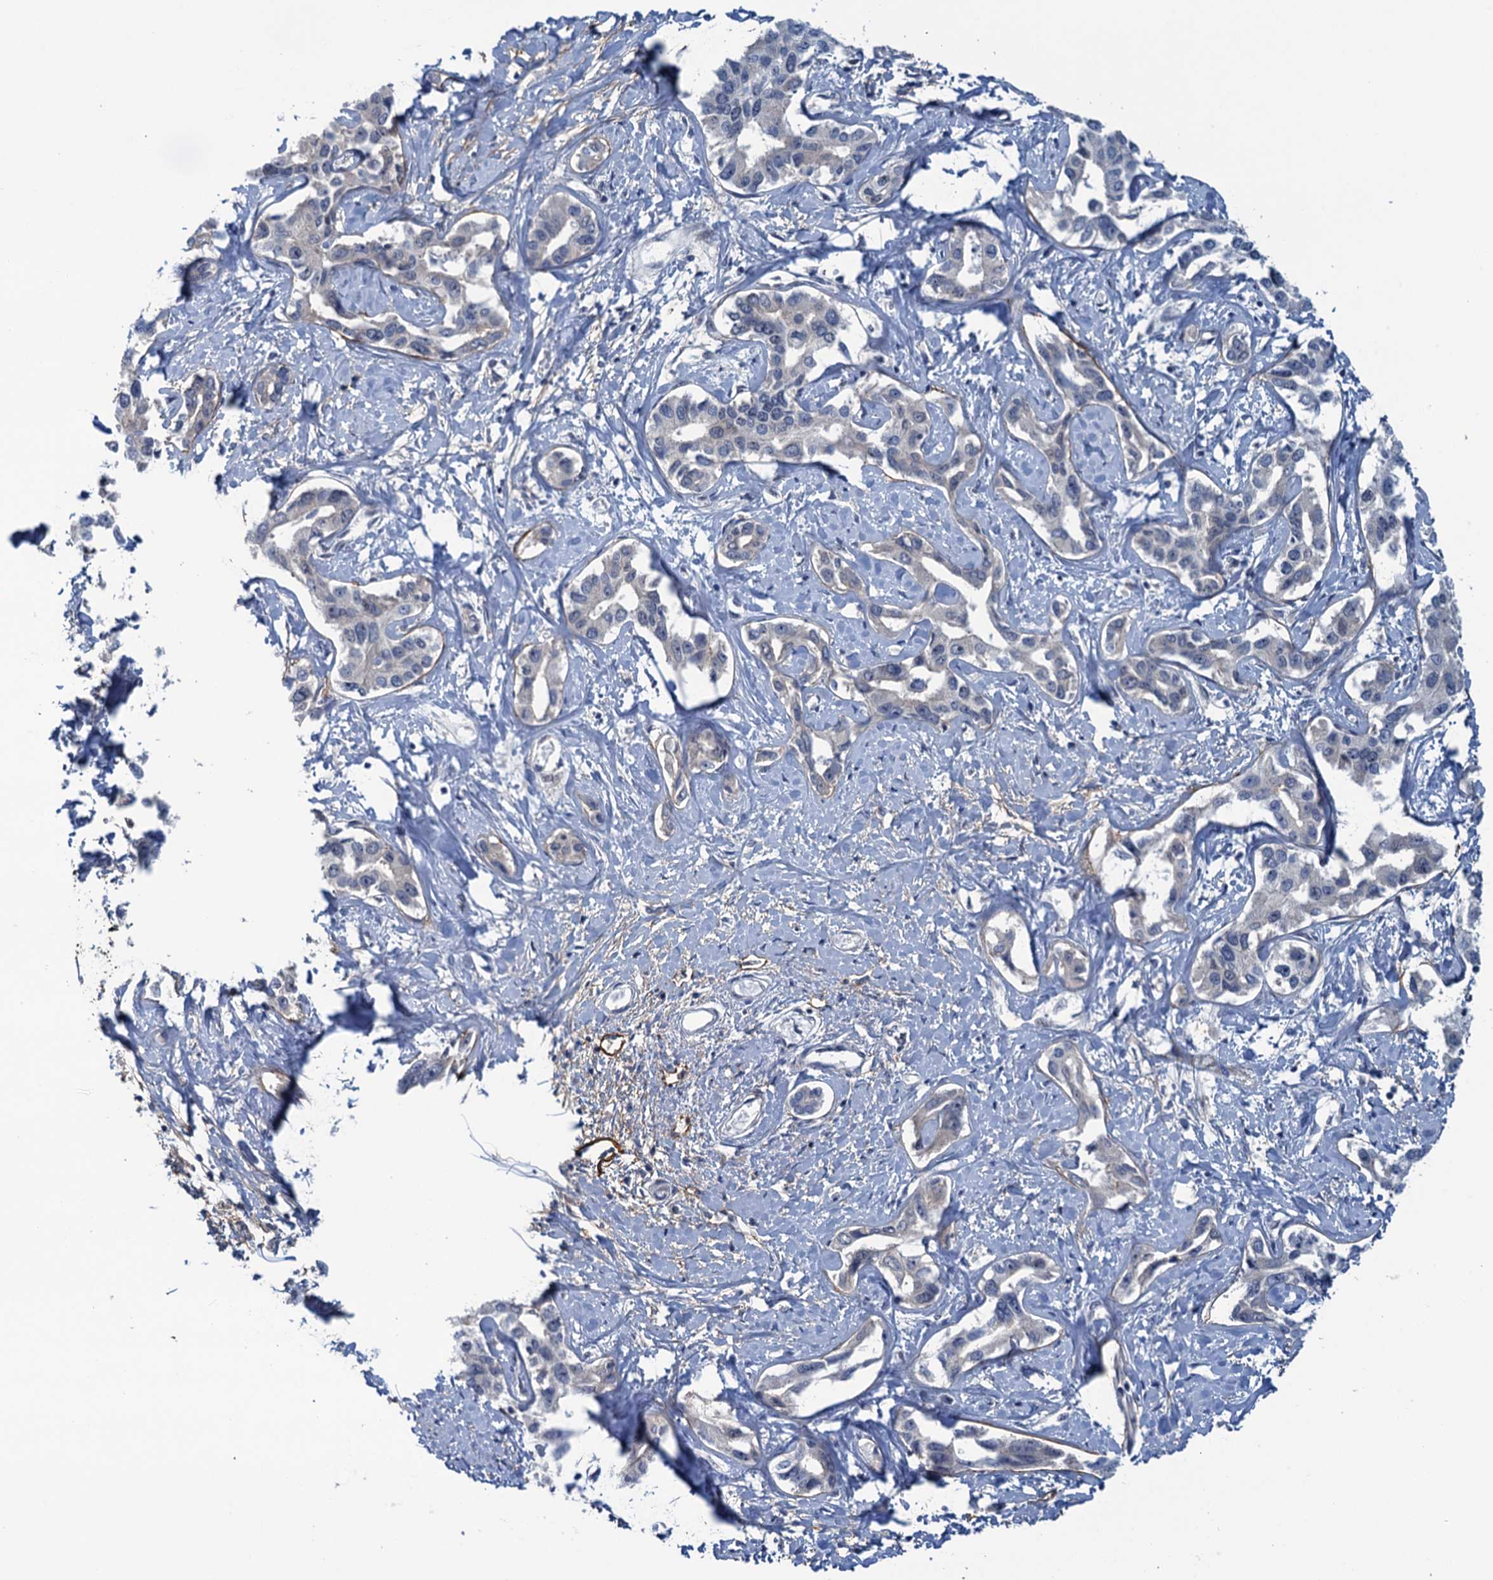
{"staining": {"intensity": "negative", "quantity": "none", "location": "none"}, "tissue": "liver cancer", "cell_type": "Tumor cells", "image_type": "cancer", "snomed": [{"axis": "morphology", "description": "Cholangiocarcinoma"}, {"axis": "topography", "description": "Liver"}], "caption": "An image of human liver cancer (cholangiocarcinoma) is negative for staining in tumor cells. (Brightfield microscopy of DAB (3,3'-diaminobenzidine) immunohistochemistry (IHC) at high magnification).", "gene": "SAE1", "patient": {"sex": "male", "age": 59}}